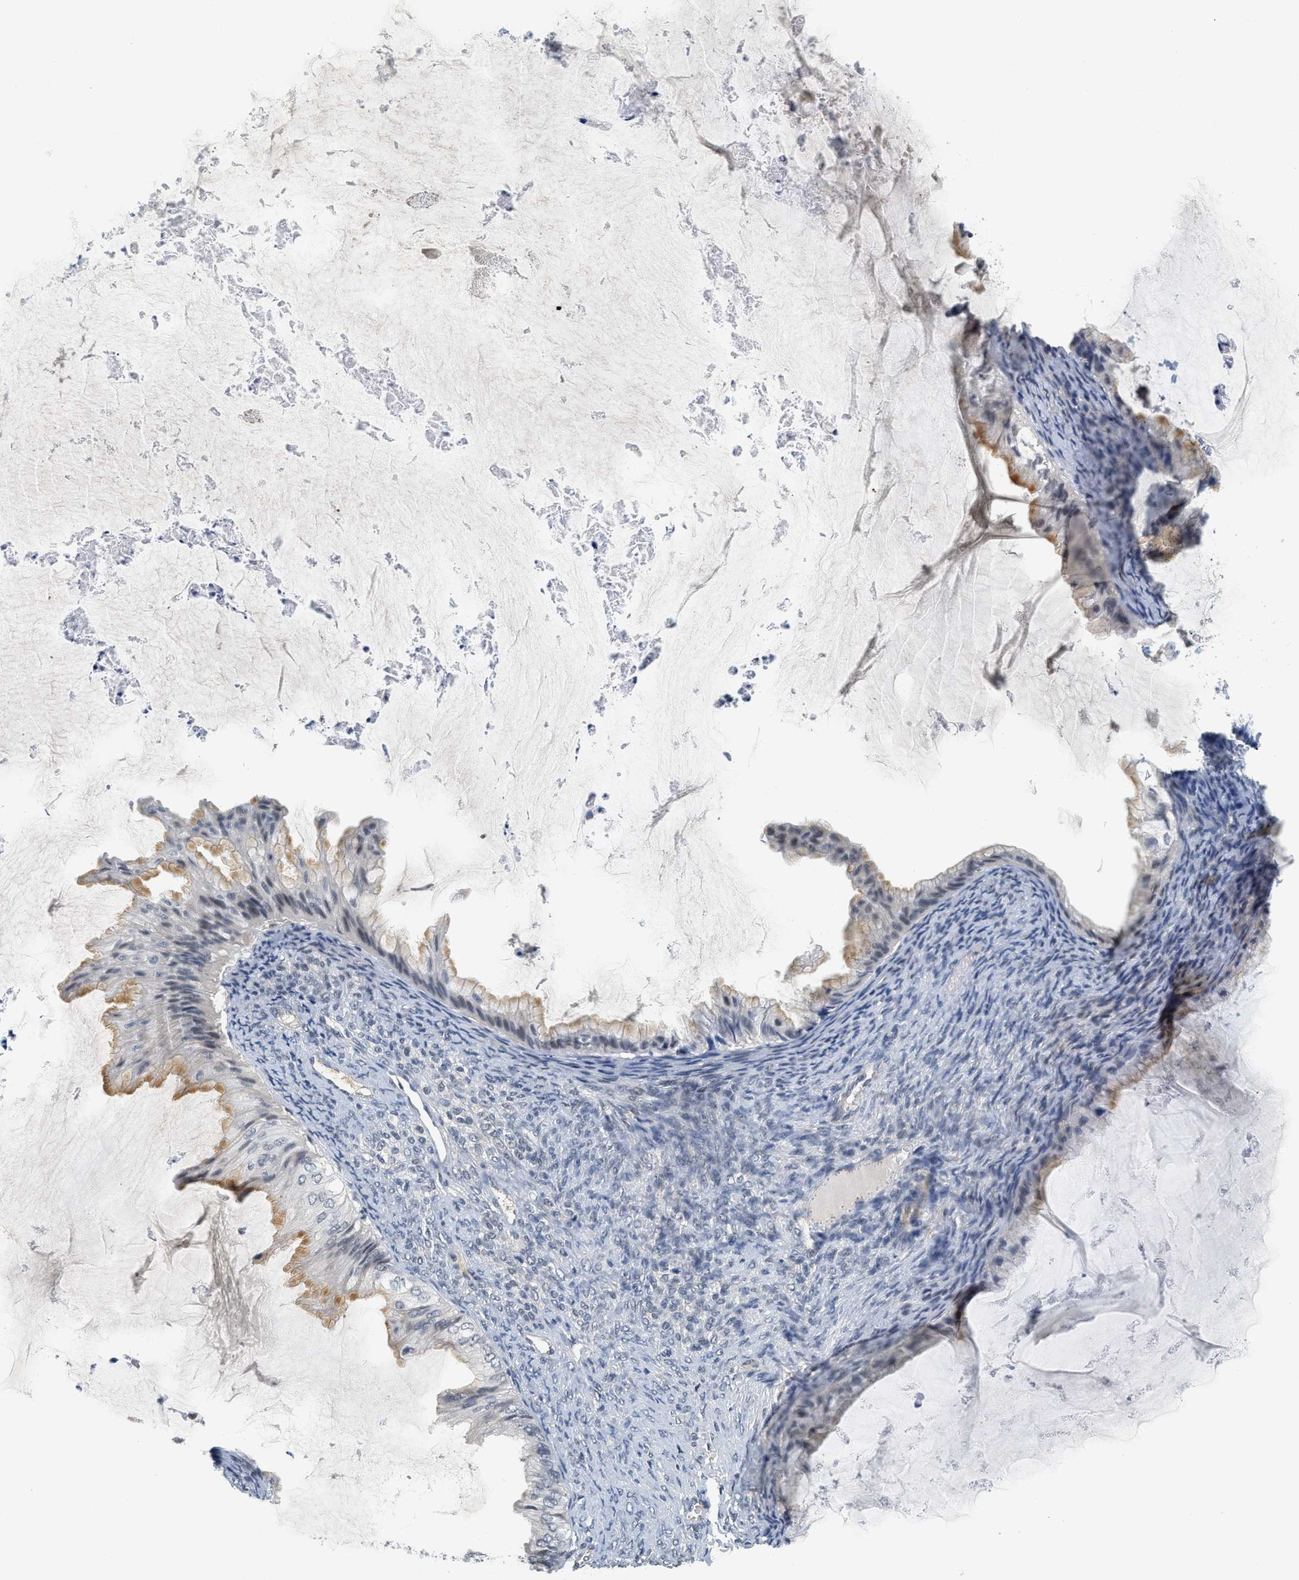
{"staining": {"intensity": "weak", "quantity": "<25%", "location": "nuclear"}, "tissue": "ovarian cancer", "cell_type": "Tumor cells", "image_type": "cancer", "snomed": [{"axis": "morphology", "description": "Cystadenocarcinoma, mucinous, NOS"}, {"axis": "topography", "description": "Ovary"}], "caption": "DAB (3,3'-diaminobenzidine) immunohistochemical staining of ovarian cancer shows no significant positivity in tumor cells.", "gene": "MZF1", "patient": {"sex": "female", "age": 61}}